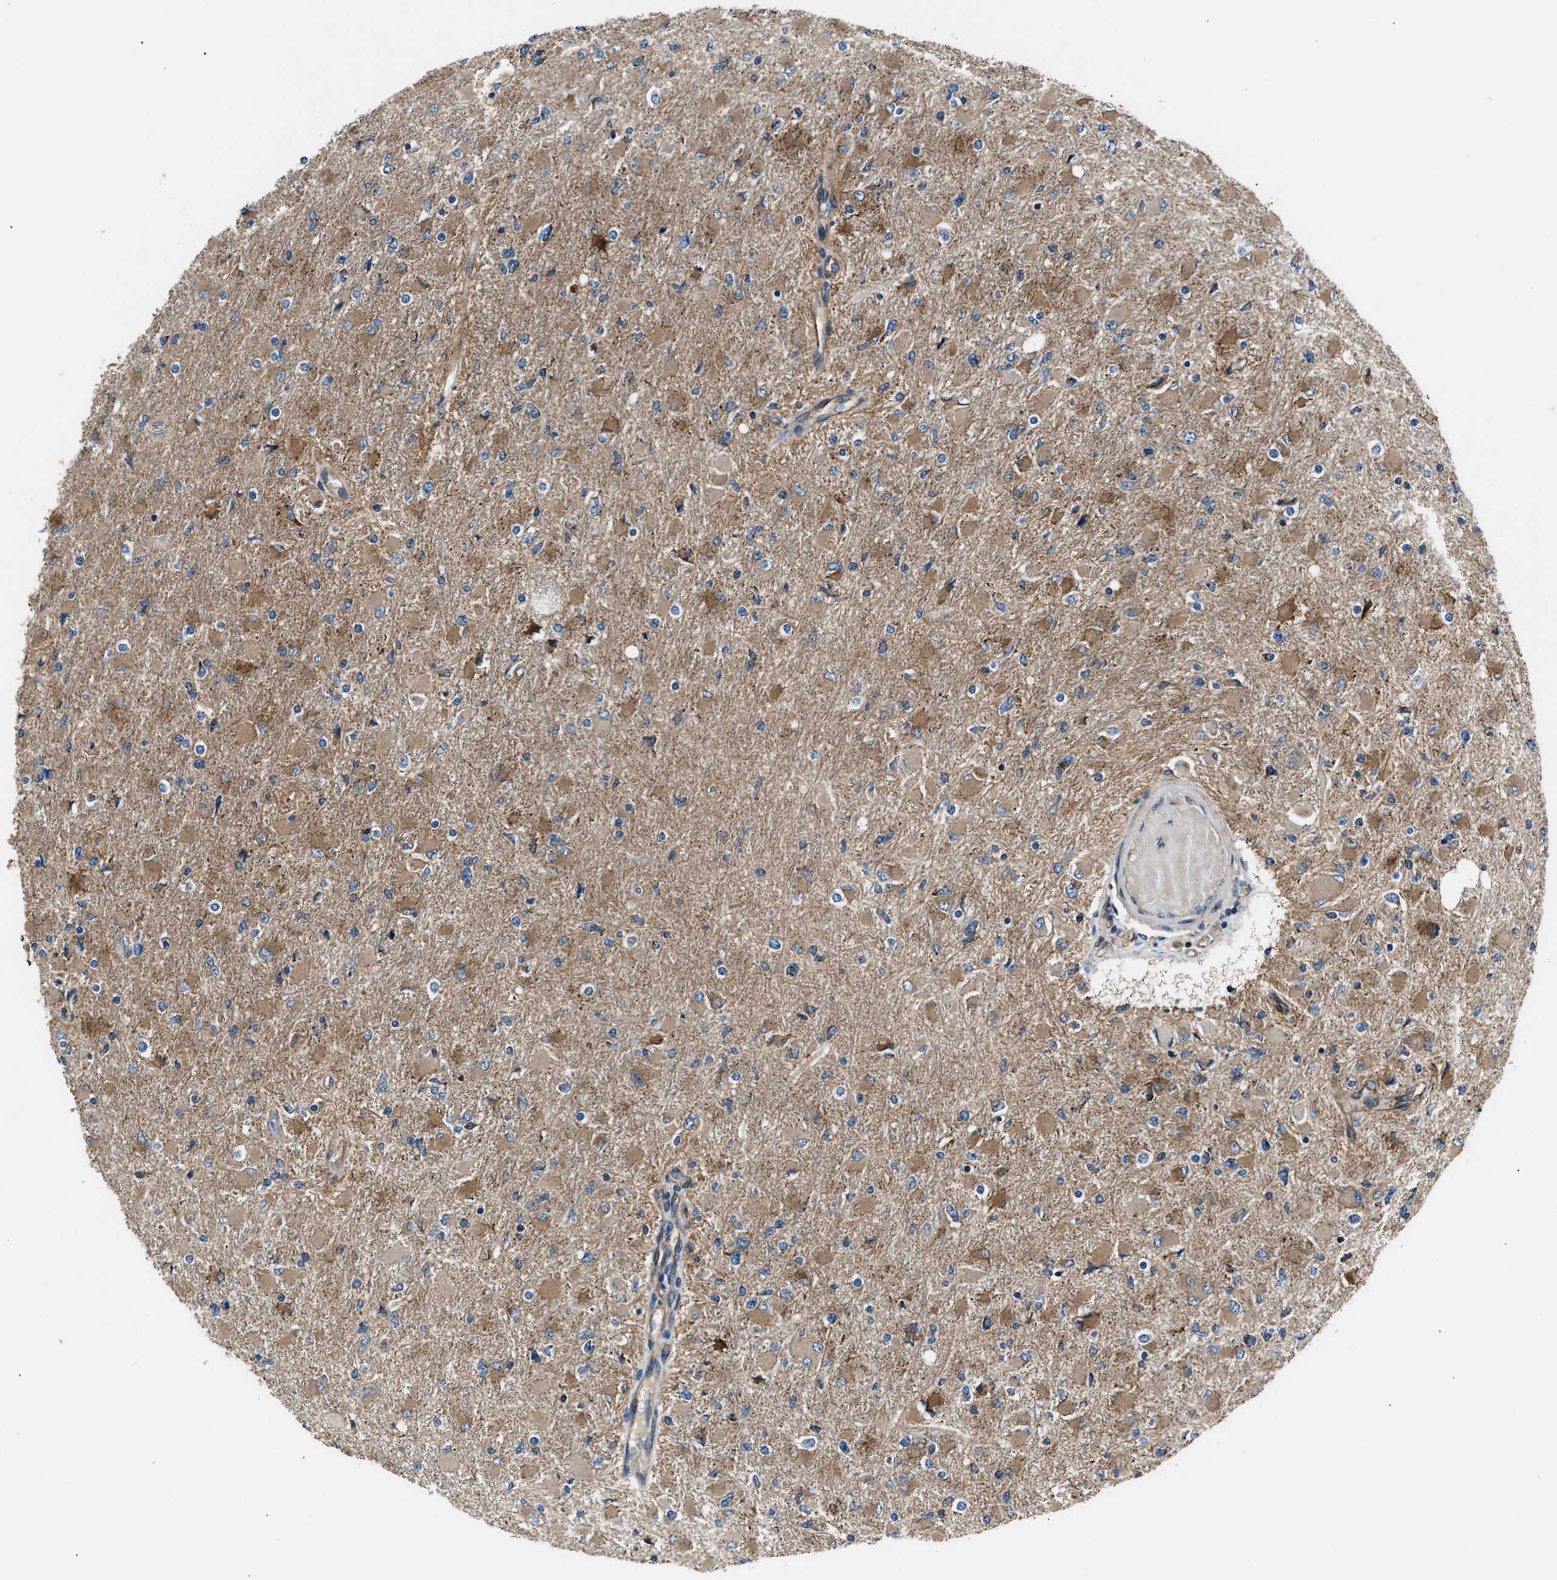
{"staining": {"intensity": "moderate", "quantity": ">75%", "location": "cytoplasmic/membranous"}, "tissue": "glioma", "cell_type": "Tumor cells", "image_type": "cancer", "snomed": [{"axis": "morphology", "description": "Glioma, malignant, High grade"}, {"axis": "topography", "description": "Cerebral cortex"}], "caption": "A high-resolution image shows immunohistochemistry staining of glioma, which displays moderate cytoplasmic/membranous expression in approximately >75% of tumor cells.", "gene": "GGCT", "patient": {"sex": "female", "age": 36}}